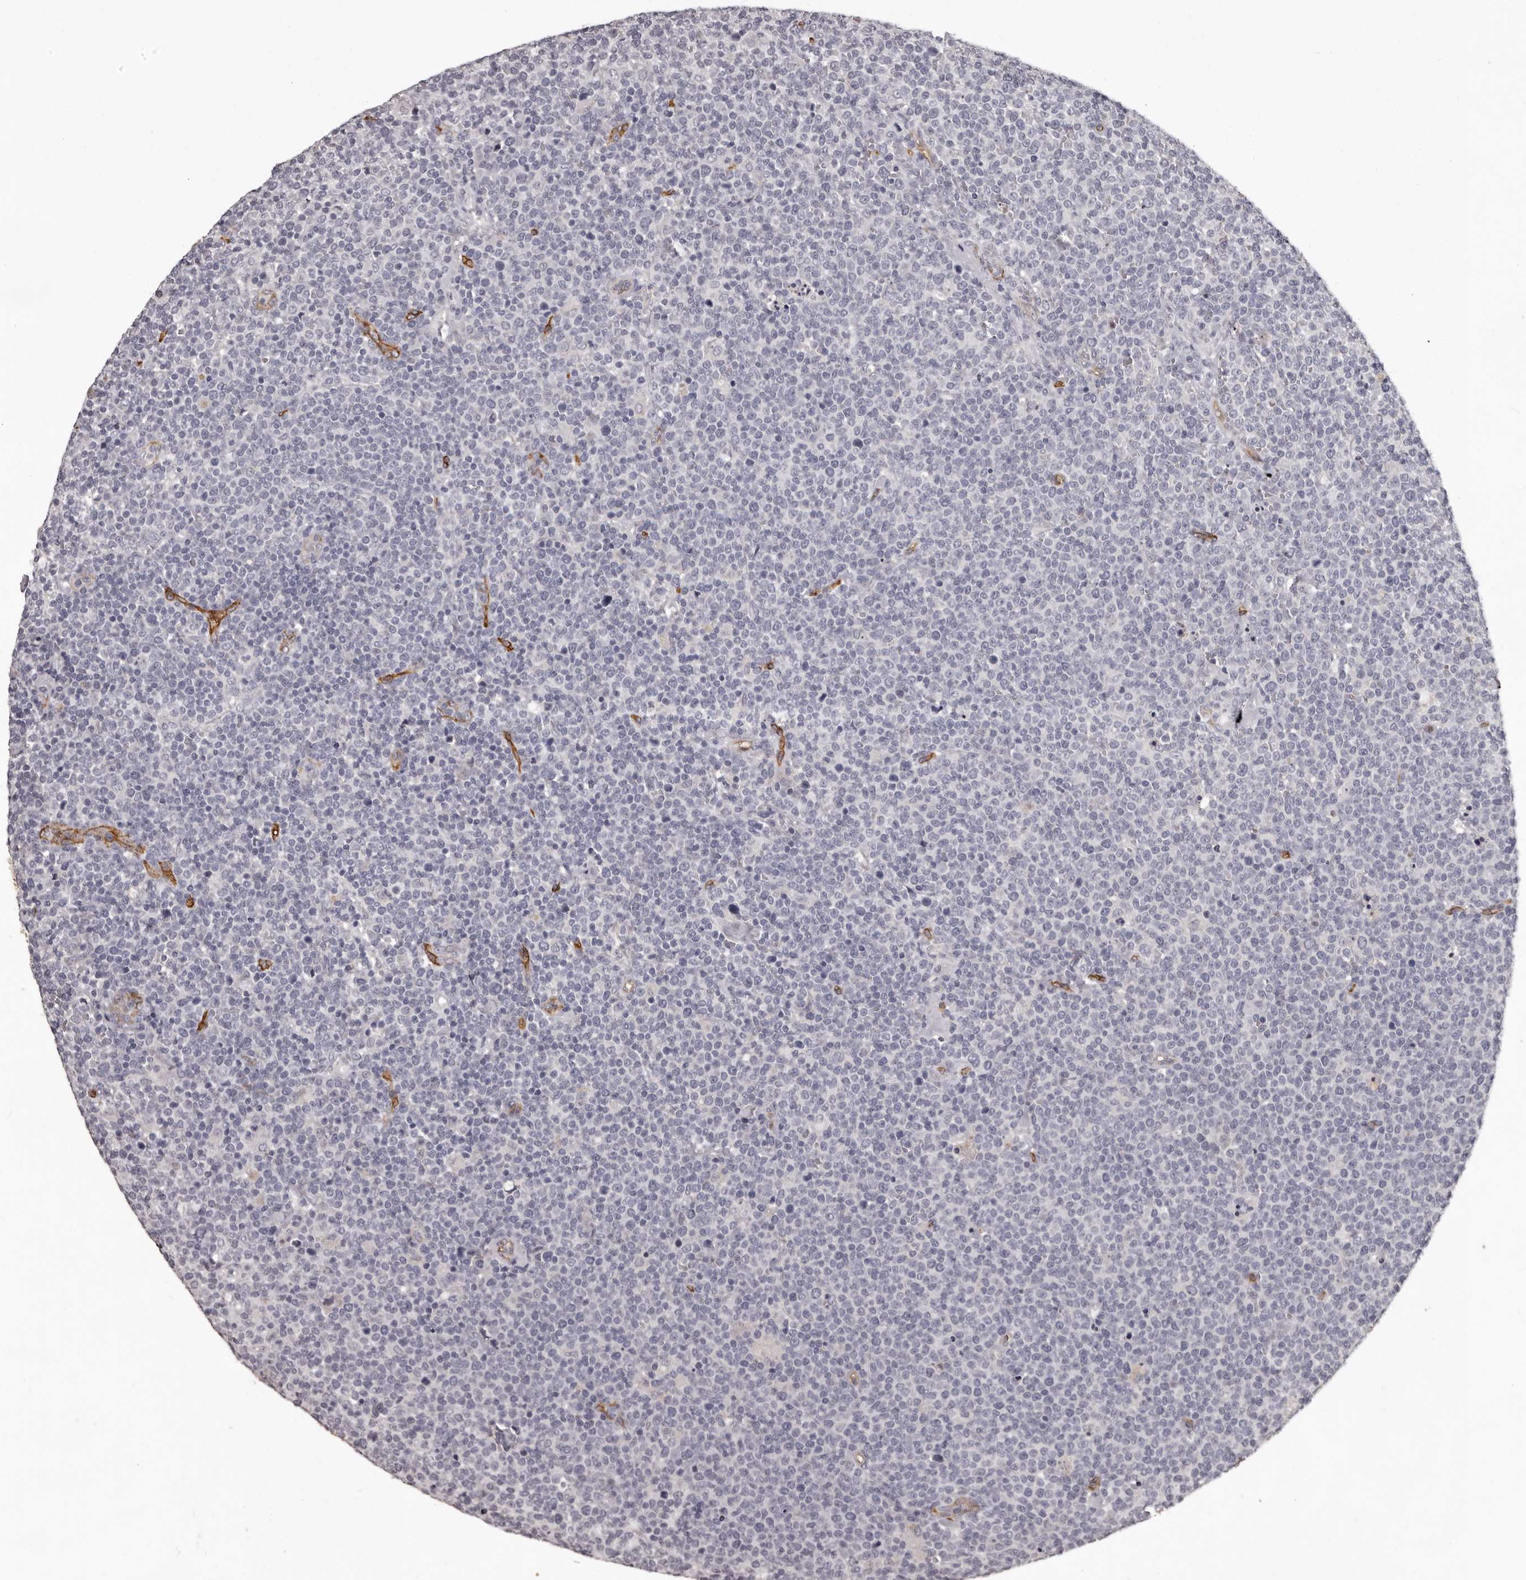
{"staining": {"intensity": "negative", "quantity": "none", "location": "none"}, "tissue": "lymphoma", "cell_type": "Tumor cells", "image_type": "cancer", "snomed": [{"axis": "morphology", "description": "Malignant lymphoma, non-Hodgkin's type, High grade"}, {"axis": "topography", "description": "Lymph node"}], "caption": "Protein analysis of lymphoma exhibits no significant expression in tumor cells.", "gene": "GPR78", "patient": {"sex": "male", "age": 61}}